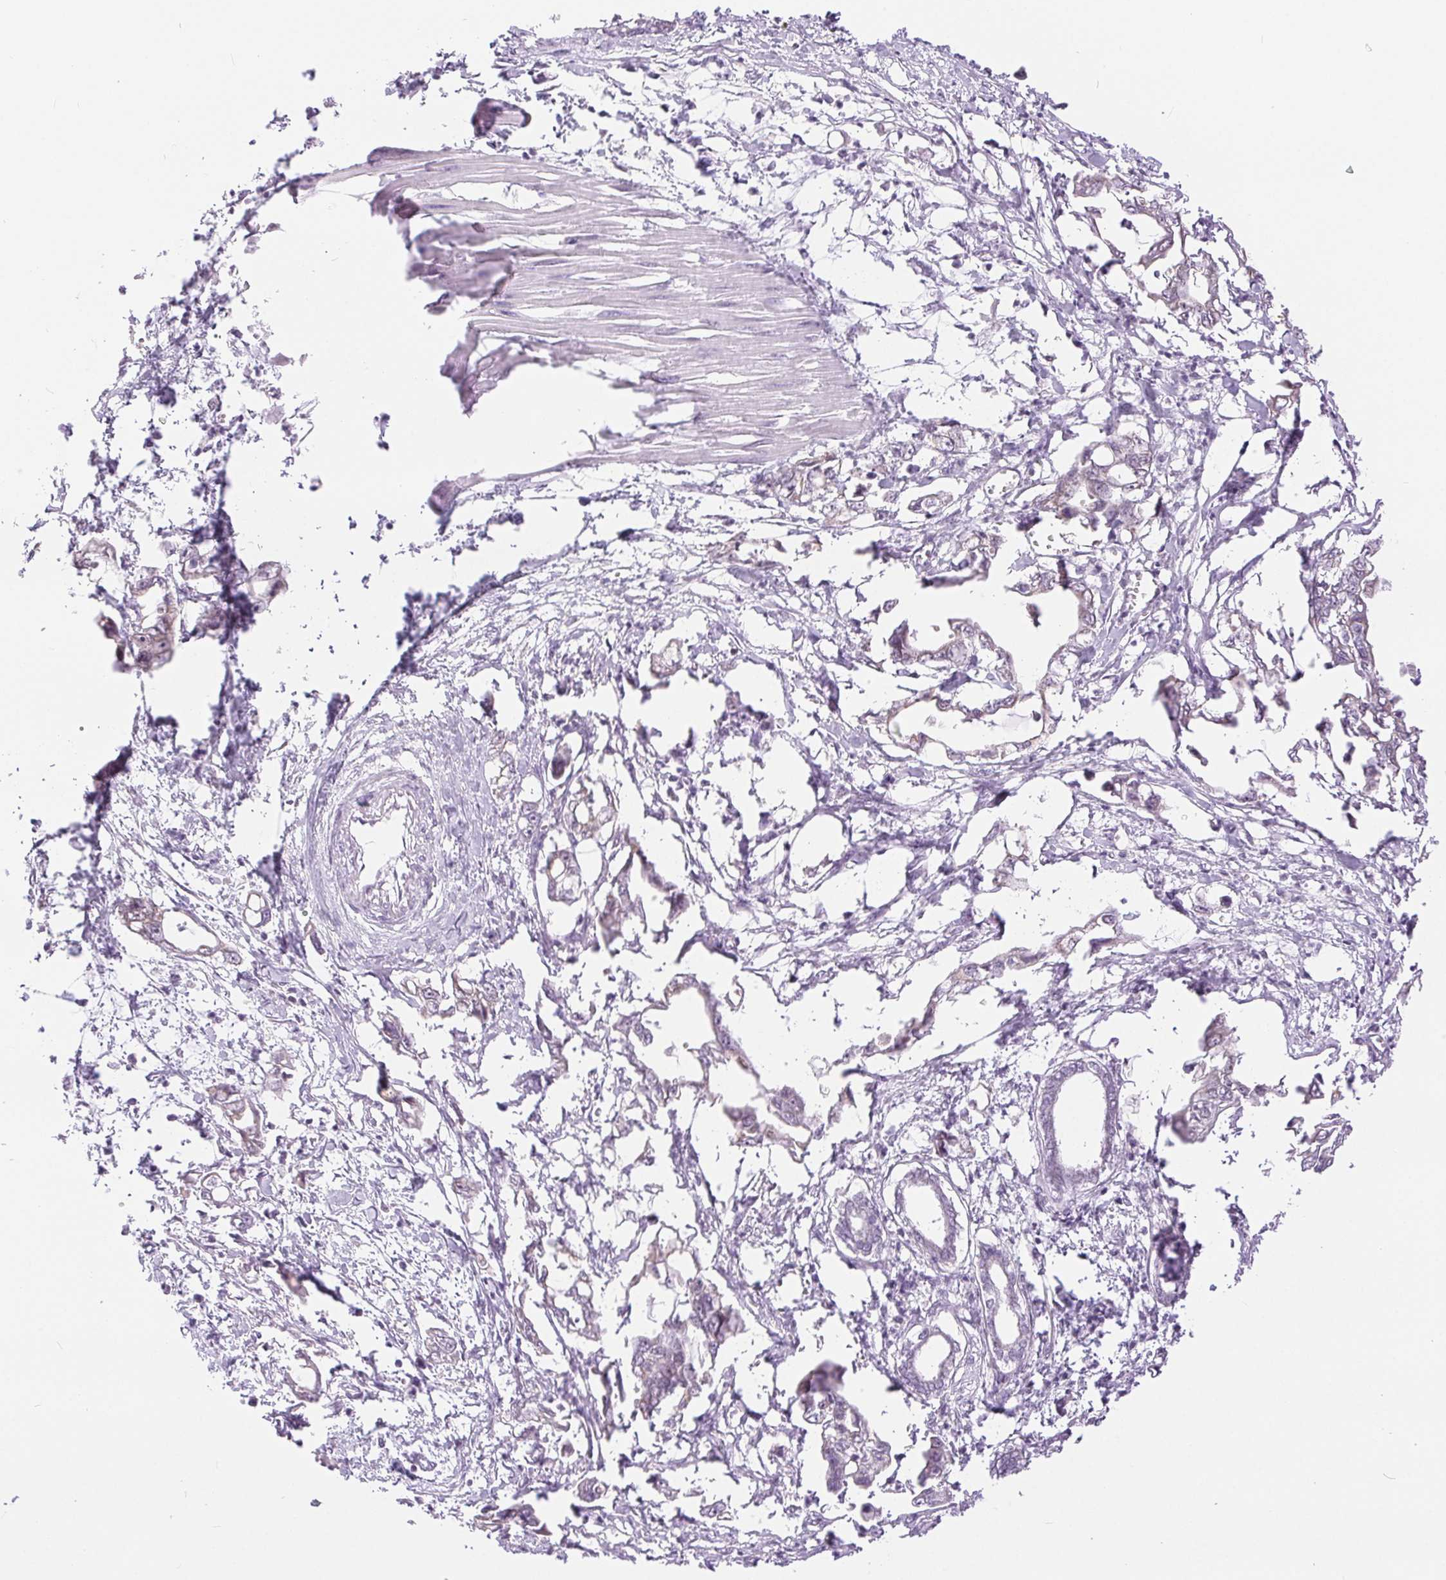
{"staining": {"intensity": "negative", "quantity": "none", "location": "none"}, "tissue": "pancreatic cancer", "cell_type": "Tumor cells", "image_type": "cancer", "snomed": [{"axis": "morphology", "description": "Adenocarcinoma, NOS"}, {"axis": "topography", "description": "Pancreas"}], "caption": "Immunohistochemistry (IHC) of human pancreatic adenocarcinoma demonstrates no staining in tumor cells.", "gene": "POU2F2", "patient": {"sex": "male", "age": 61}}